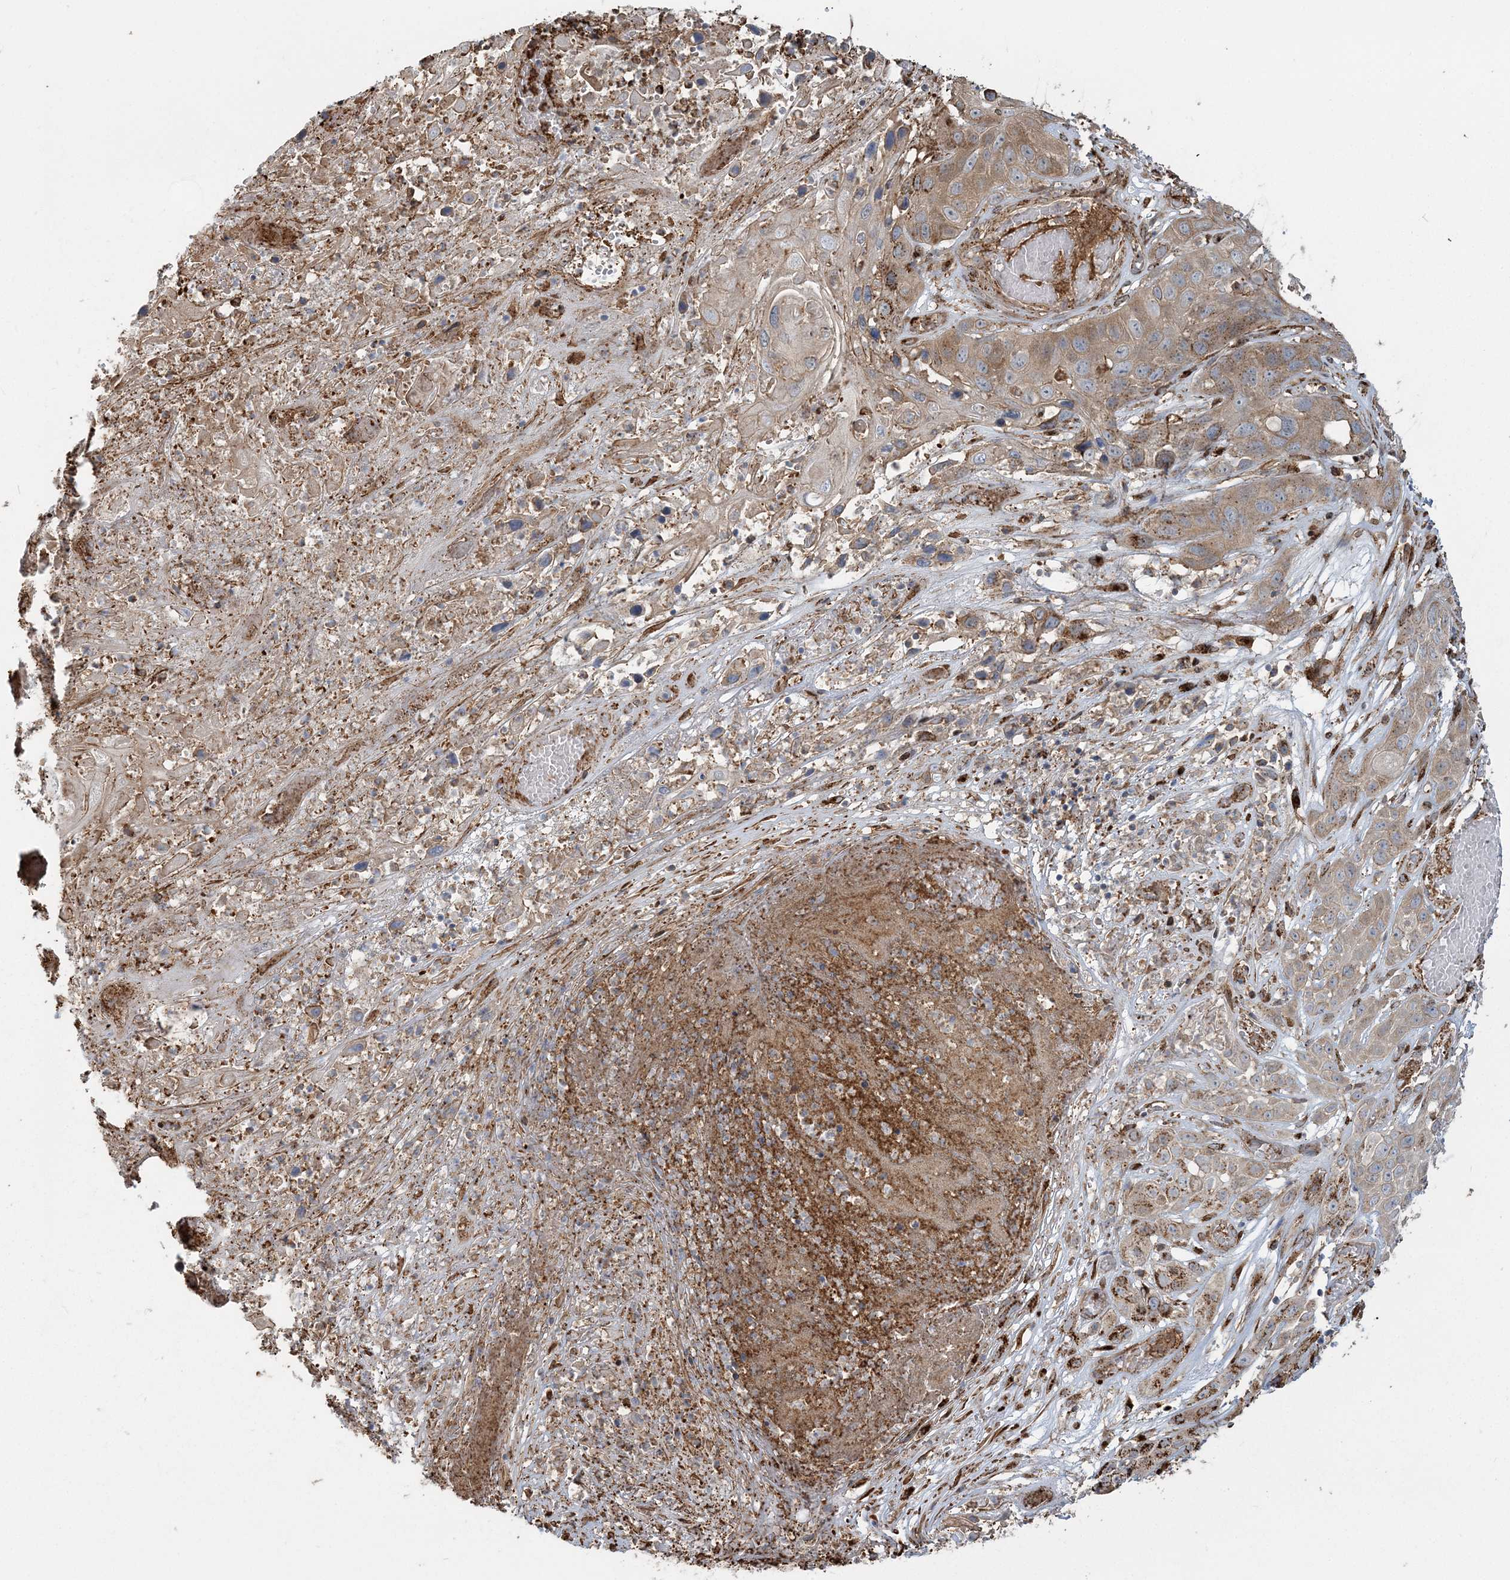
{"staining": {"intensity": "moderate", "quantity": ">75%", "location": "cytoplasmic/membranous"}, "tissue": "skin cancer", "cell_type": "Tumor cells", "image_type": "cancer", "snomed": [{"axis": "morphology", "description": "Squamous cell carcinoma, NOS"}, {"axis": "topography", "description": "Skin"}], "caption": "DAB immunohistochemical staining of human skin cancer exhibits moderate cytoplasmic/membranous protein positivity in about >75% of tumor cells. Using DAB (3,3'-diaminobenzidine) (brown) and hematoxylin (blue) stains, captured at high magnification using brightfield microscopy.", "gene": "TRAF3IP2", "patient": {"sex": "male", "age": 55}}